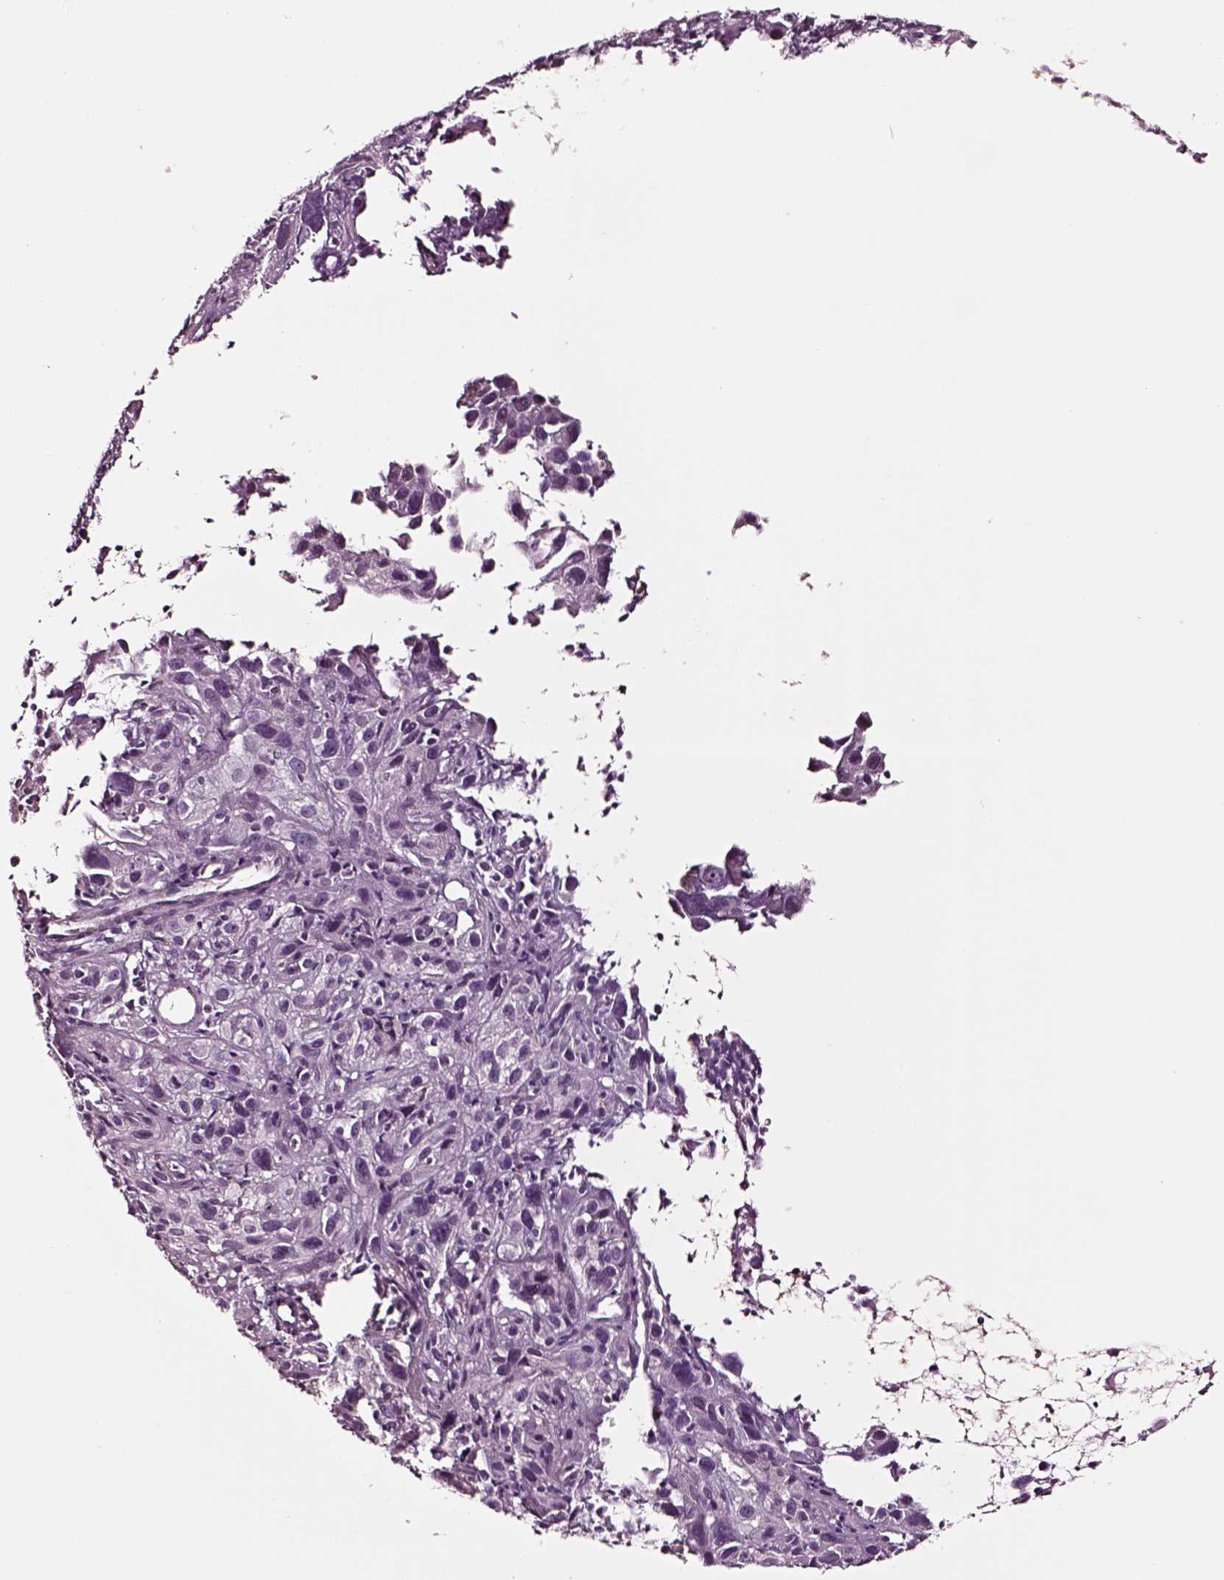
{"staining": {"intensity": "negative", "quantity": "none", "location": "none"}, "tissue": "cervical cancer", "cell_type": "Tumor cells", "image_type": "cancer", "snomed": [{"axis": "morphology", "description": "Squamous cell carcinoma, NOS"}, {"axis": "topography", "description": "Cervix"}], "caption": "Tumor cells are negative for protein expression in human cervical cancer.", "gene": "SOX10", "patient": {"sex": "female", "age": 37}}